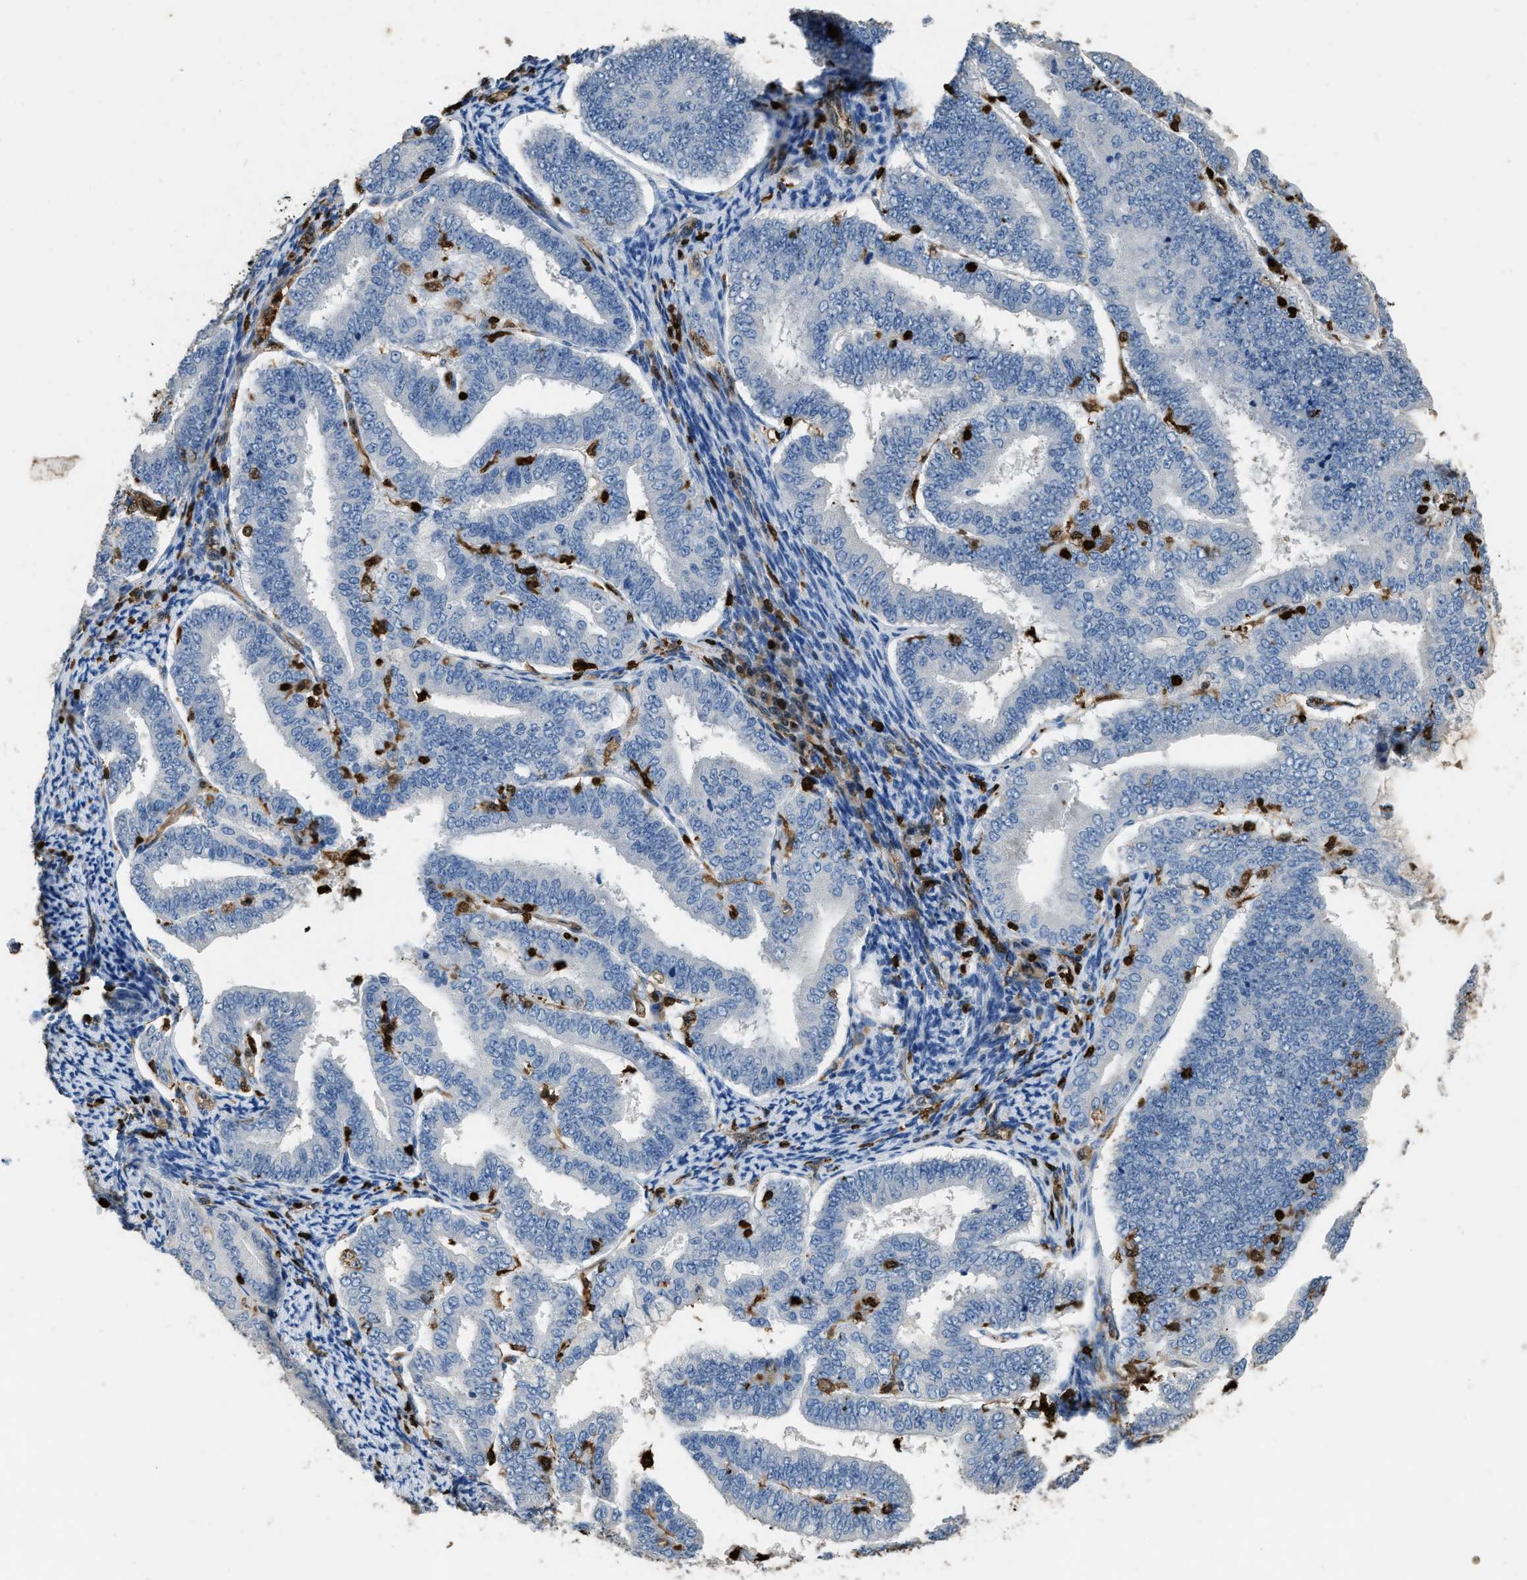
{"staining": {"intensity": "negative", "quantity": "none", "location": "none"}, "tissue": "endometrial cancer", "cell_type": "Tumor cells", "image_type": "cancer", "snomed": [{"axis": "morphology", "description": "Adenocarcinoma, NOS"}, {"axis": "topography", "description": "Endometrium"}], "caption": "Tumor cells show no significant protein positivity in endometrial adenocarcinoma.", "gene": "ARHGDIB", "patient": {"sex": "female", "age": 63}}